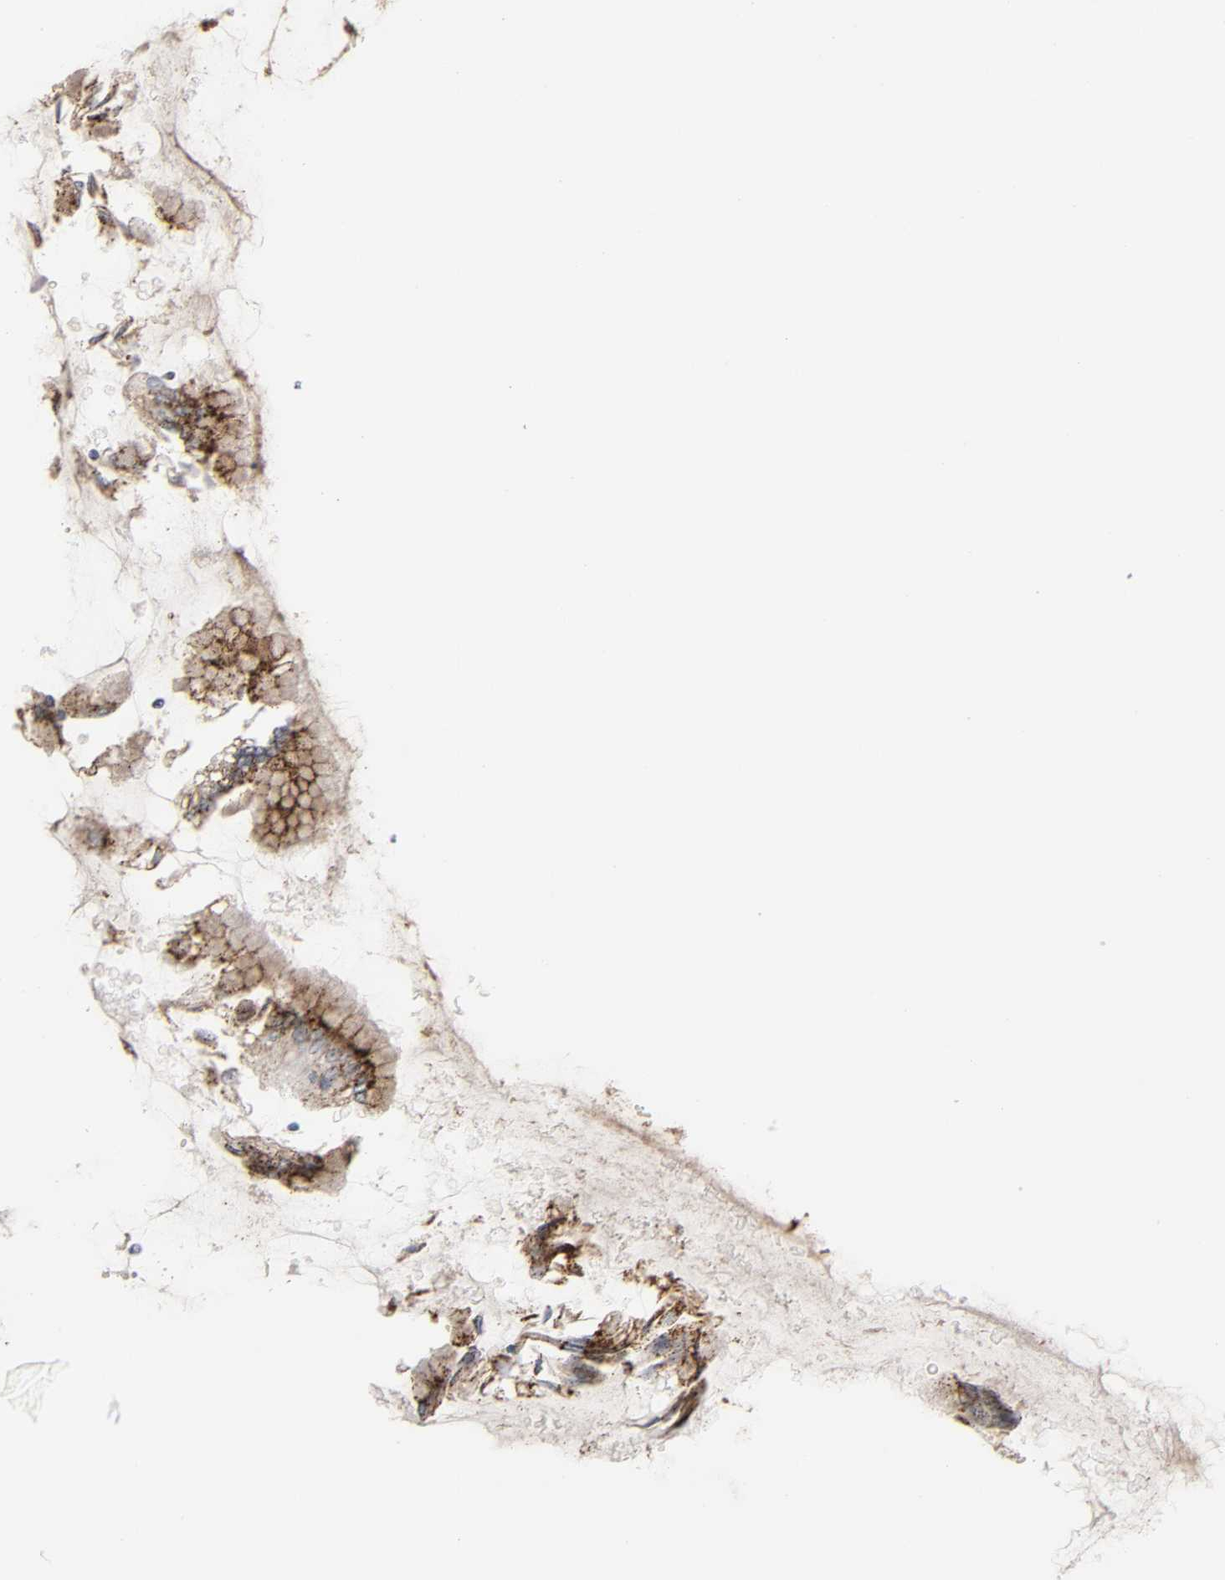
{"staining": {"intensity": "strong", "quantity": ">75%", "location": "cytoplasmic/membranous"}, "tissue": "stomach", "cell_type": "Glandular cells", "image_type": "normal", "snomed": [{"axis": "morphology", "description": "Normal tissue, NOS"}, {"axis": "topography", "description": "Stomach, upper"}], "caption": "Normal stomach exhibits strong cytoplasmic/membranous positivity in about >75% of glandular cells, visualized by immunohistochemistry.", "gene": "PSAP", "patient": {"sex": "female", "age": 56}}